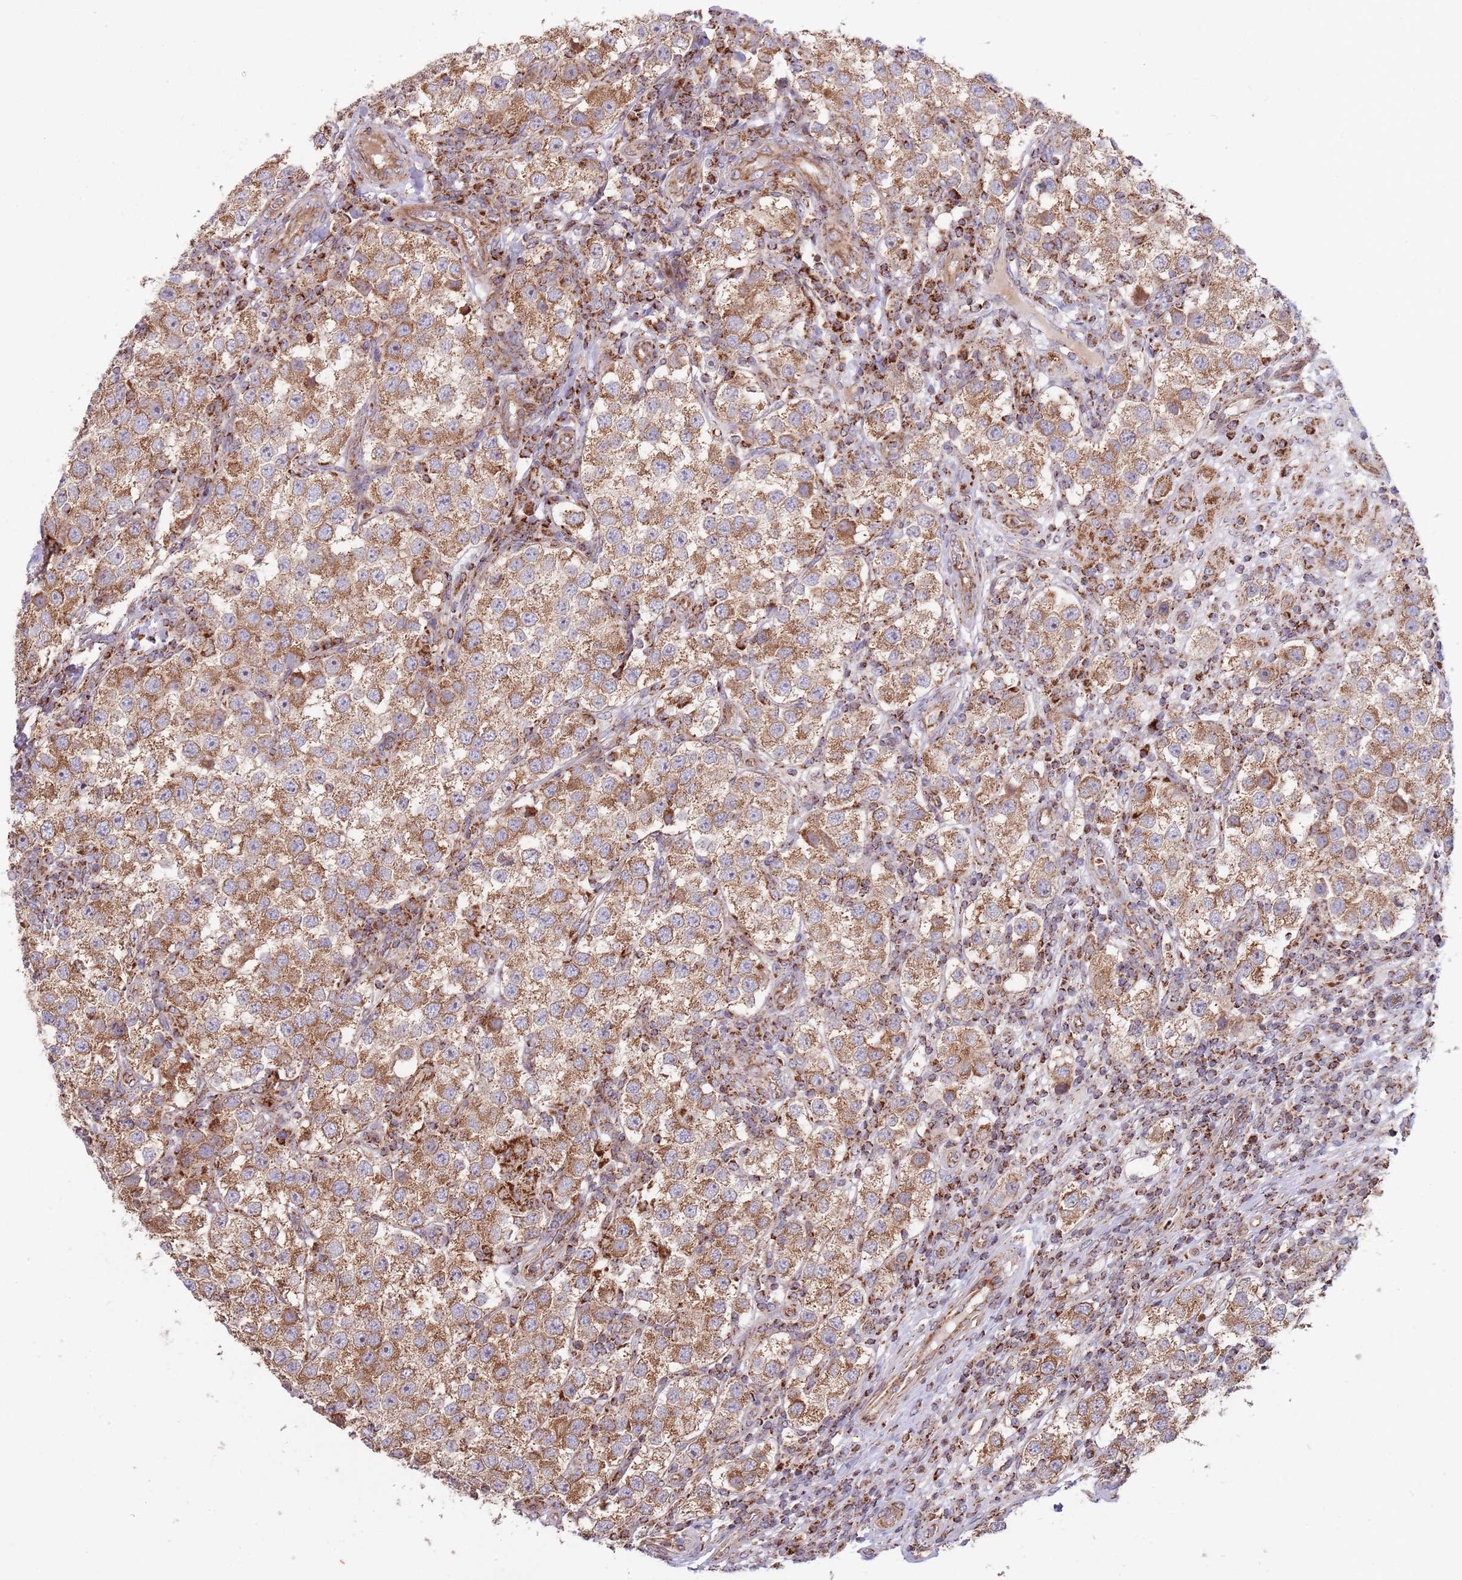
{"staining": {"intensity": "moderate", "quantity": ">75%", "location": "cytoplasmic/membranous"}, "tissue": "testis cancer", "cell_type": "Tumor cells", "image_type": "cancer", "snomed": [{"axis": "morphology", "description": "Seminoma, NOS"}, {"axis": "topography", "description": "Testis"}], "caption": "Immunohistochemistry (IHC) photomicrograph of human testis seminoma stained for a protein (brown), which exhibits medium levels of moderate cytoplasmic/membranous positivity in about >75% of tumor cells.", "gene": "ATP5PD", "patient": {"sex": "male", "age": 37}}